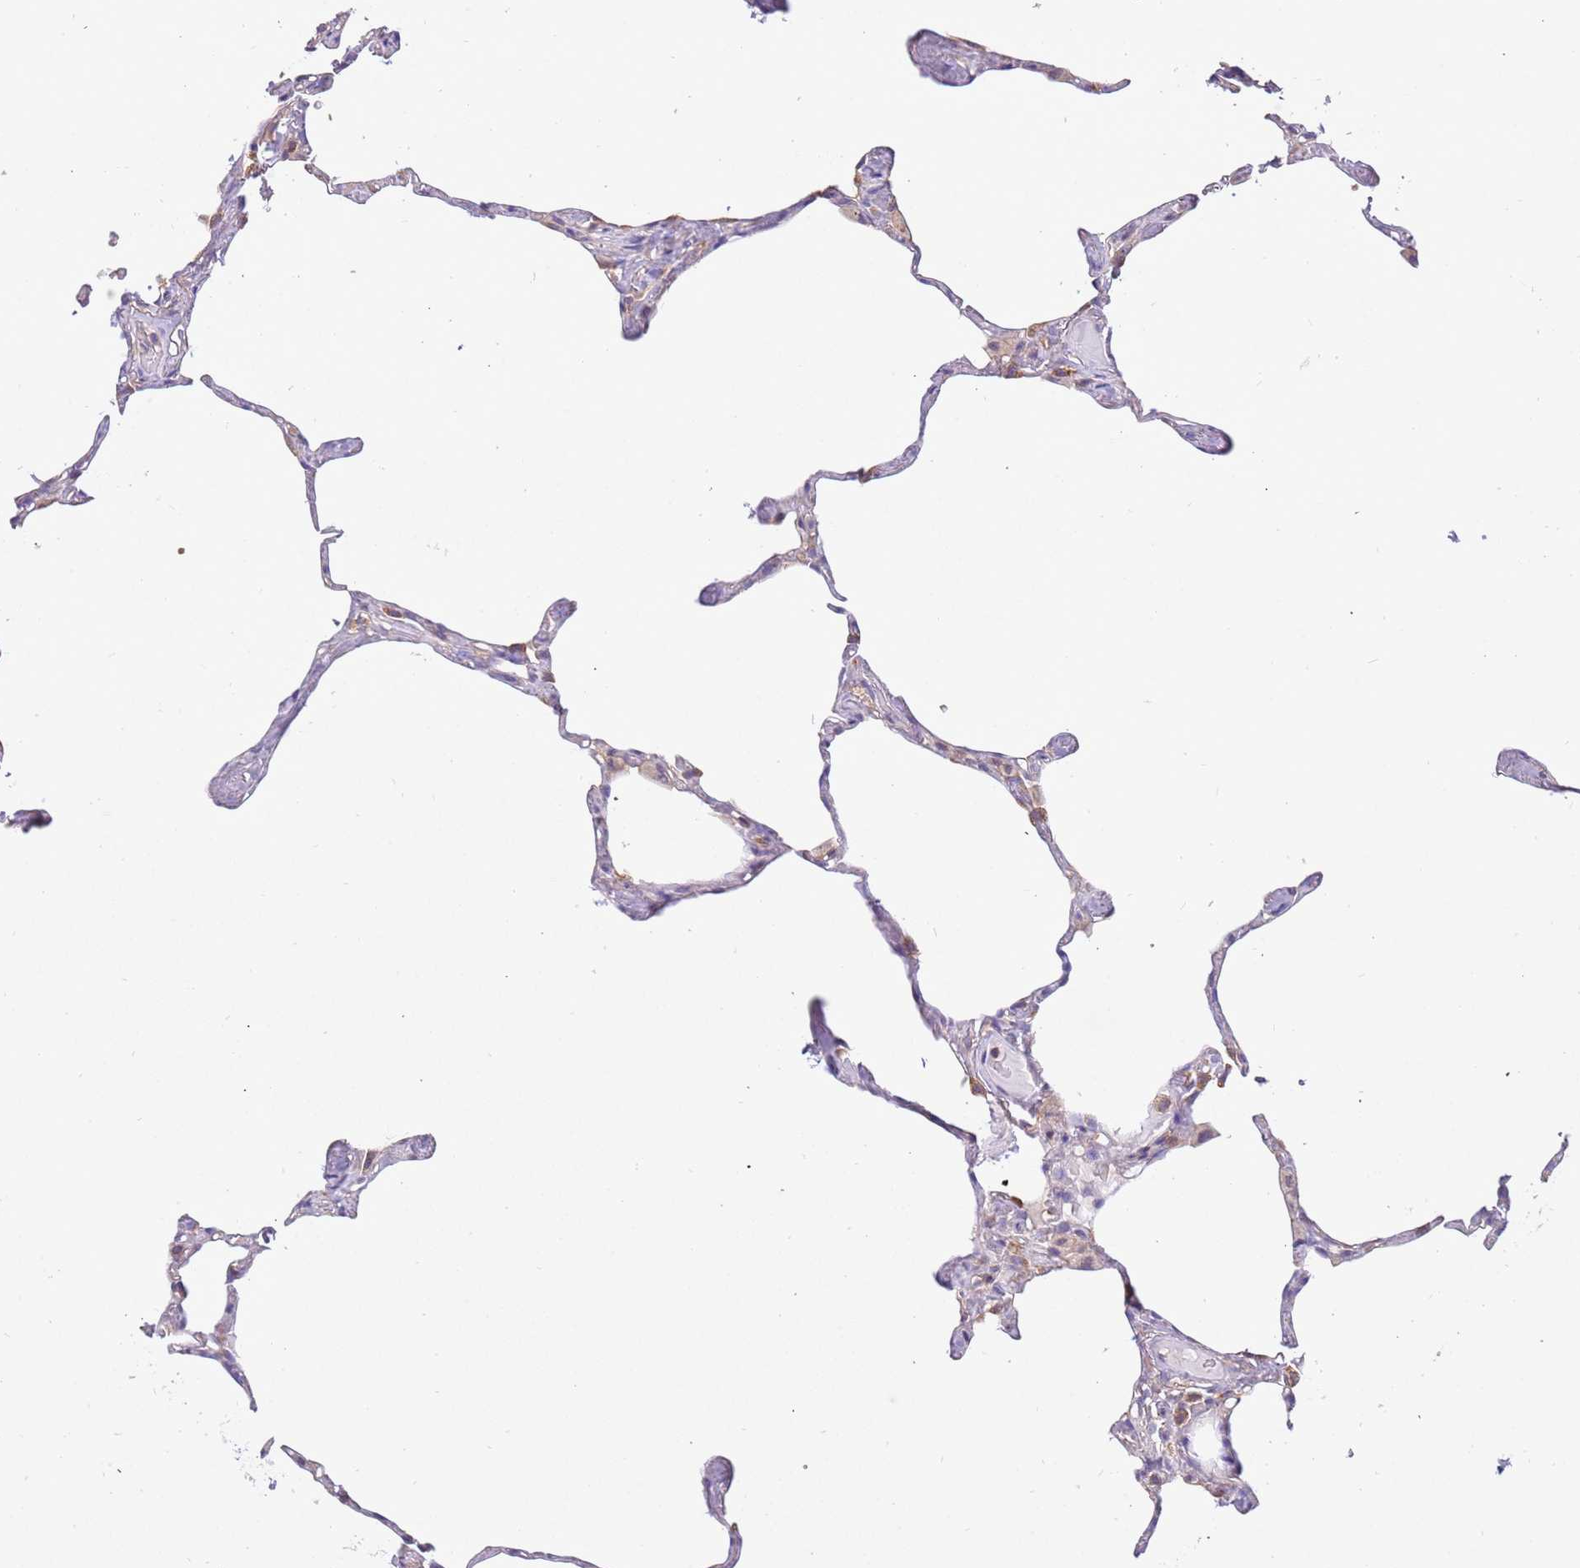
{"staining": {"intensity": "negative", "quantity": "none", "location": "none"}, "tissue": "lung", "cell_type": "Alveolar cells", "image_type": "normal", "snomed": [{"axis": "morphology", "description": "Normal tissue, NOS"}, {"axis": "topography", "description": "Lung"}], "caption": "IHC micrograph of unremarkable lung: human lung stained with DAB (3,3'-diaminobenzidine) reveals no significant protein positivity in alveolar cells.", "gene": "STIP1", "patient": {"sex": "male", "age": 65}}